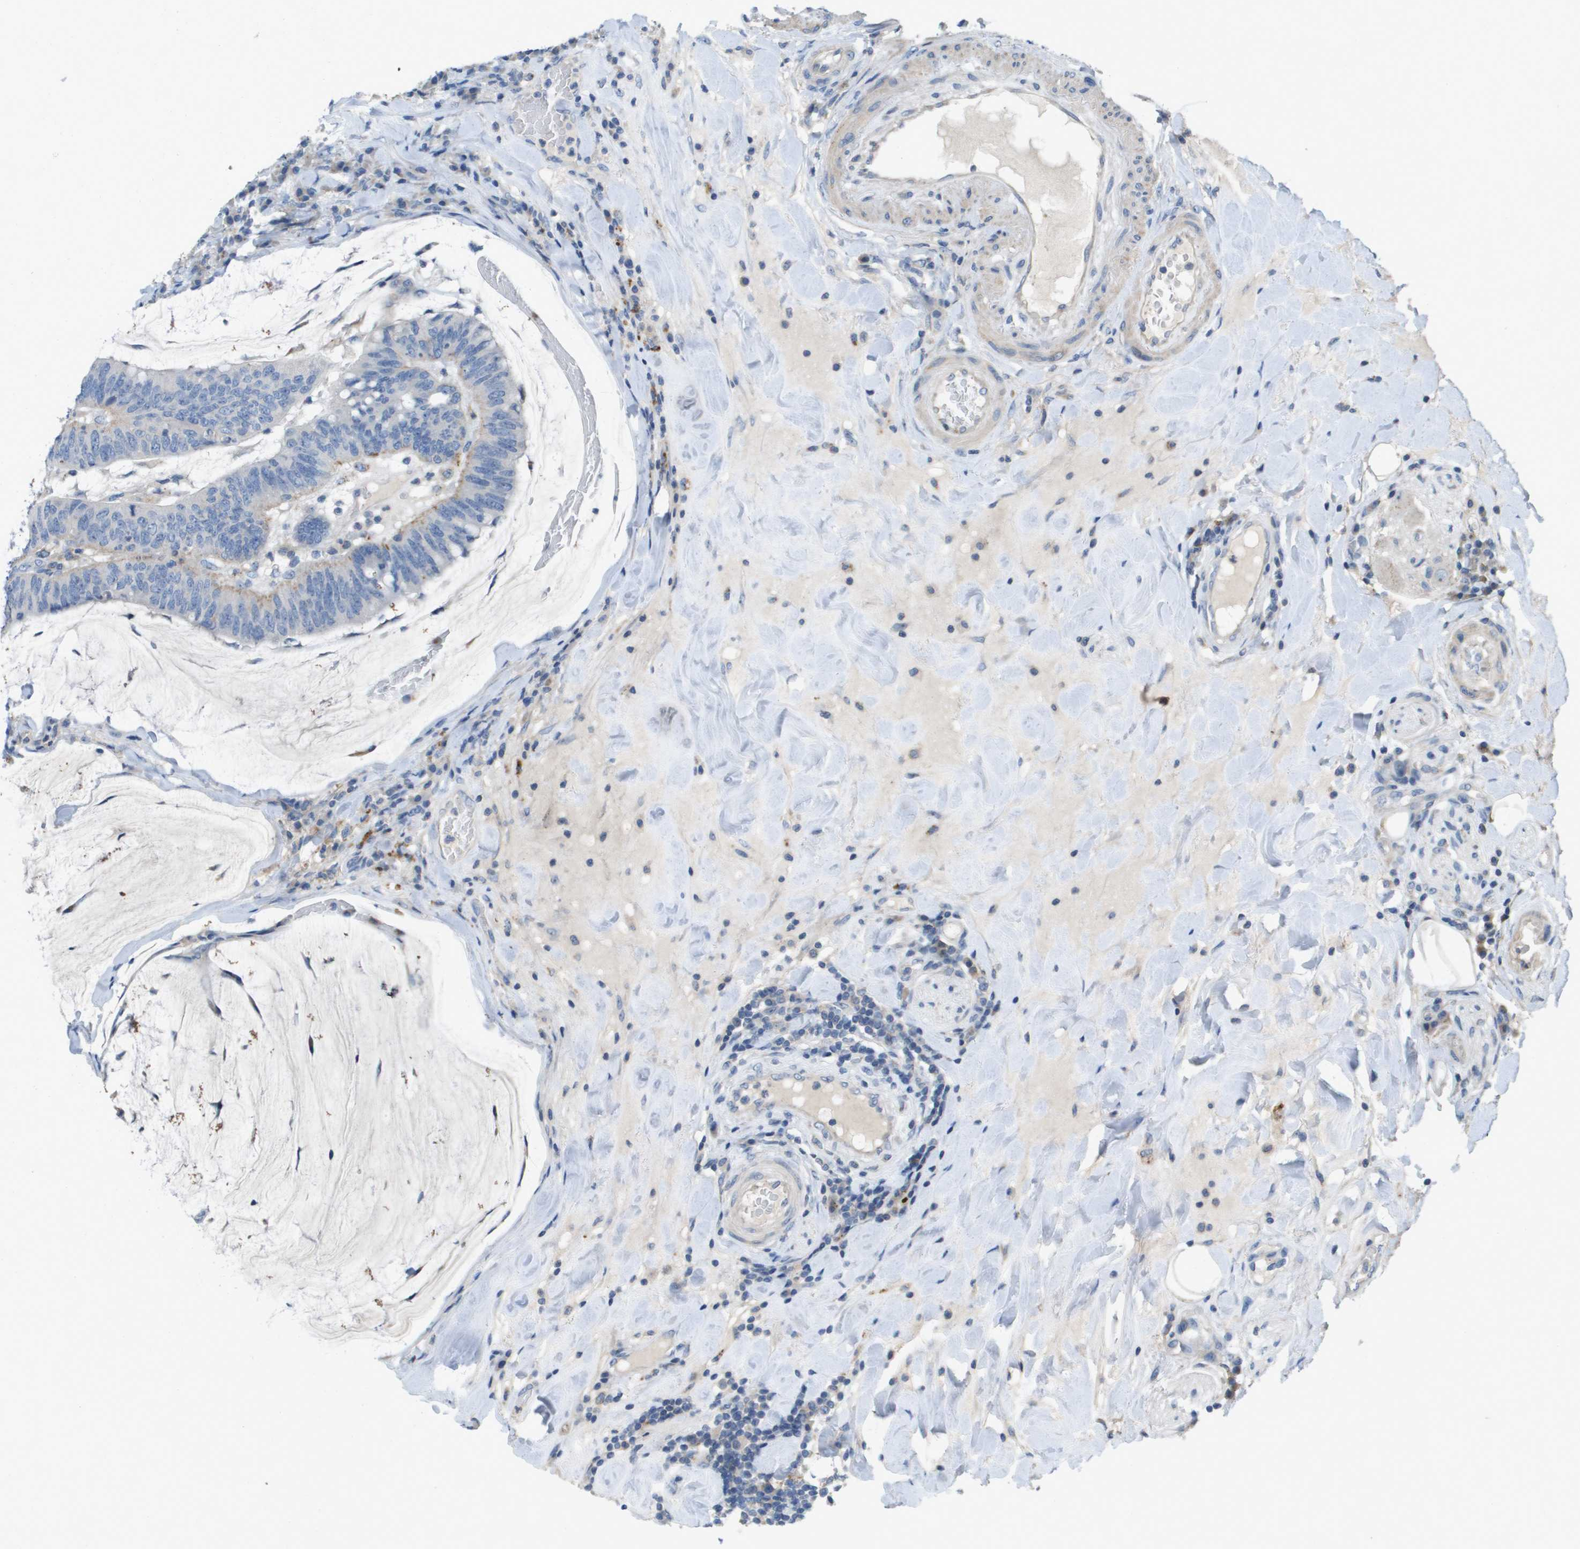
{"staining": {"intensity": "negative", "quantity": "none", "location": "none"}, "tissue": "colorectal cancer", "cell_type": "Tumor cells", "image_type": "cancer", "snomed": [{"axis": "morphology", "description": "Normal tissue, NOS"}, {"axis": "morphology", "description": "Adenocarcinoma, NOS"}, {"axis": "topography", "description": "Colon"}], "caption": "Adenocarcinoma (colorectal) was stained to show a protein in brown. There is no significant expression in tumor cells.", "gene": "B3GNT5", "patient": {"sex": "female", "age": 66}}